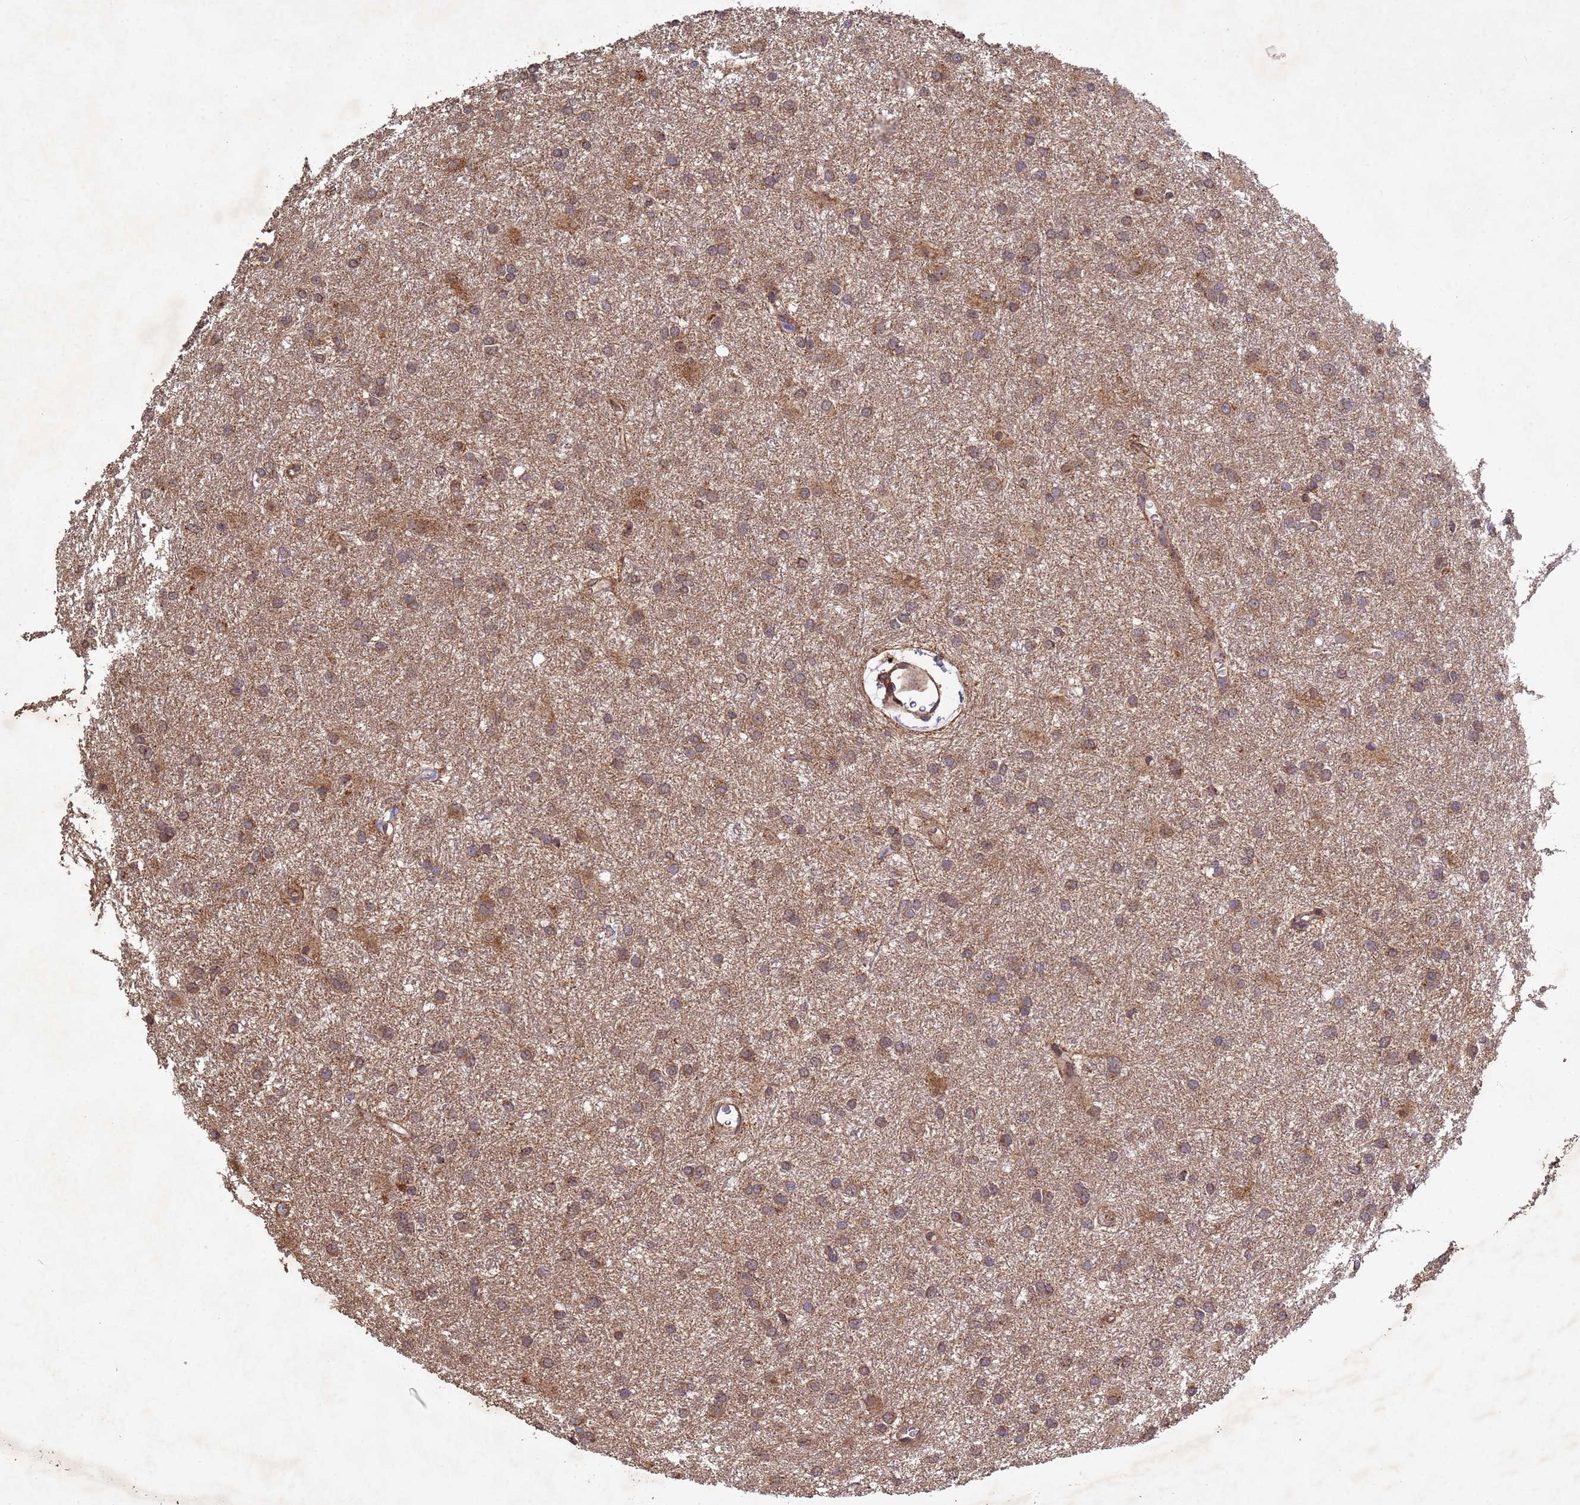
{"staining": {"intensity": "moderate", "quantity": ">75%", "location": "cytoplasmic/membranous"}, "tissue": "glioma", "cell_type": "Tumor cells", "image_type": "cancer", "snomed": [{"axis": "morphology", "description": "Glioma, malignant, High grade"}, {"axis": "topography", "description": "Brain"}], "caption": "Immunohistochemistry histopathology image of neoplastic tissue: human glioma stained using immunohistochemistry shows medium levels of moderate protein expression localized specifically in the cytoplasmic/membranous of tumor cells, appearing as a cytoplasmic/membranous brown color.", "gene": "FASTKD1", "patient": {"sex": "female", "age": 50}}